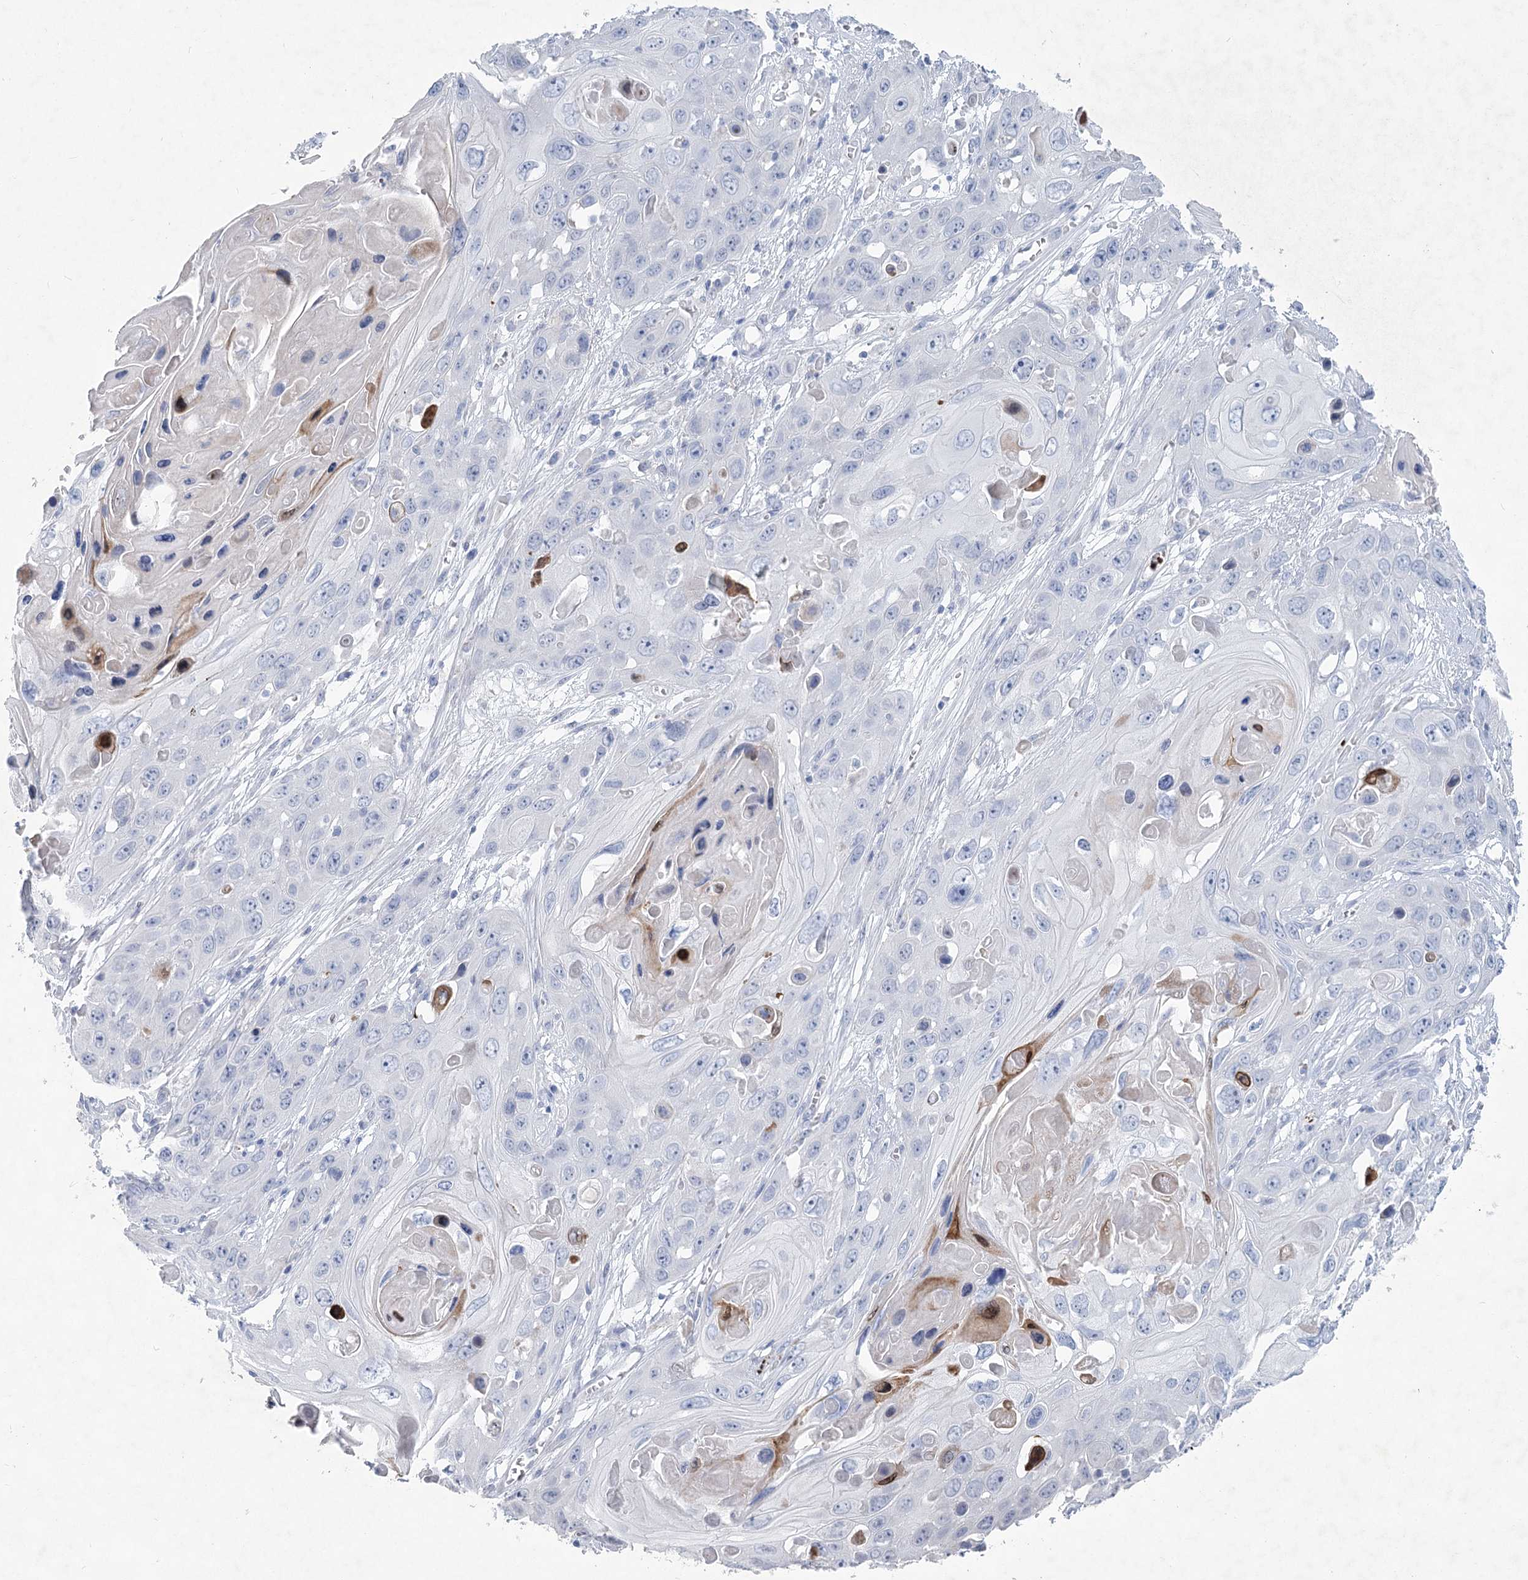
{"staining": {"intensity": "moderate", "quantity": "<25%", "location": "cytoplasmic/membranous,nuclear"}, "tissue": "skin cancer", "cell_type": "Tumor cells", "image_type": "cancer", "snomed": [{"axis": "morphology", "description": "Squamous cell carcinoma, NOS"}, {"axis": "topography", "description": "Skin"}], "caption": "This is a photomicrograph of immunohistochemistry (IHC) staining of skin cancer, which shows moderate expression in the cytoplasmic/membranous and nuclear of tumor cells.", "gene": "WDR74", "patient": {"sex": "male", "age": 55}}